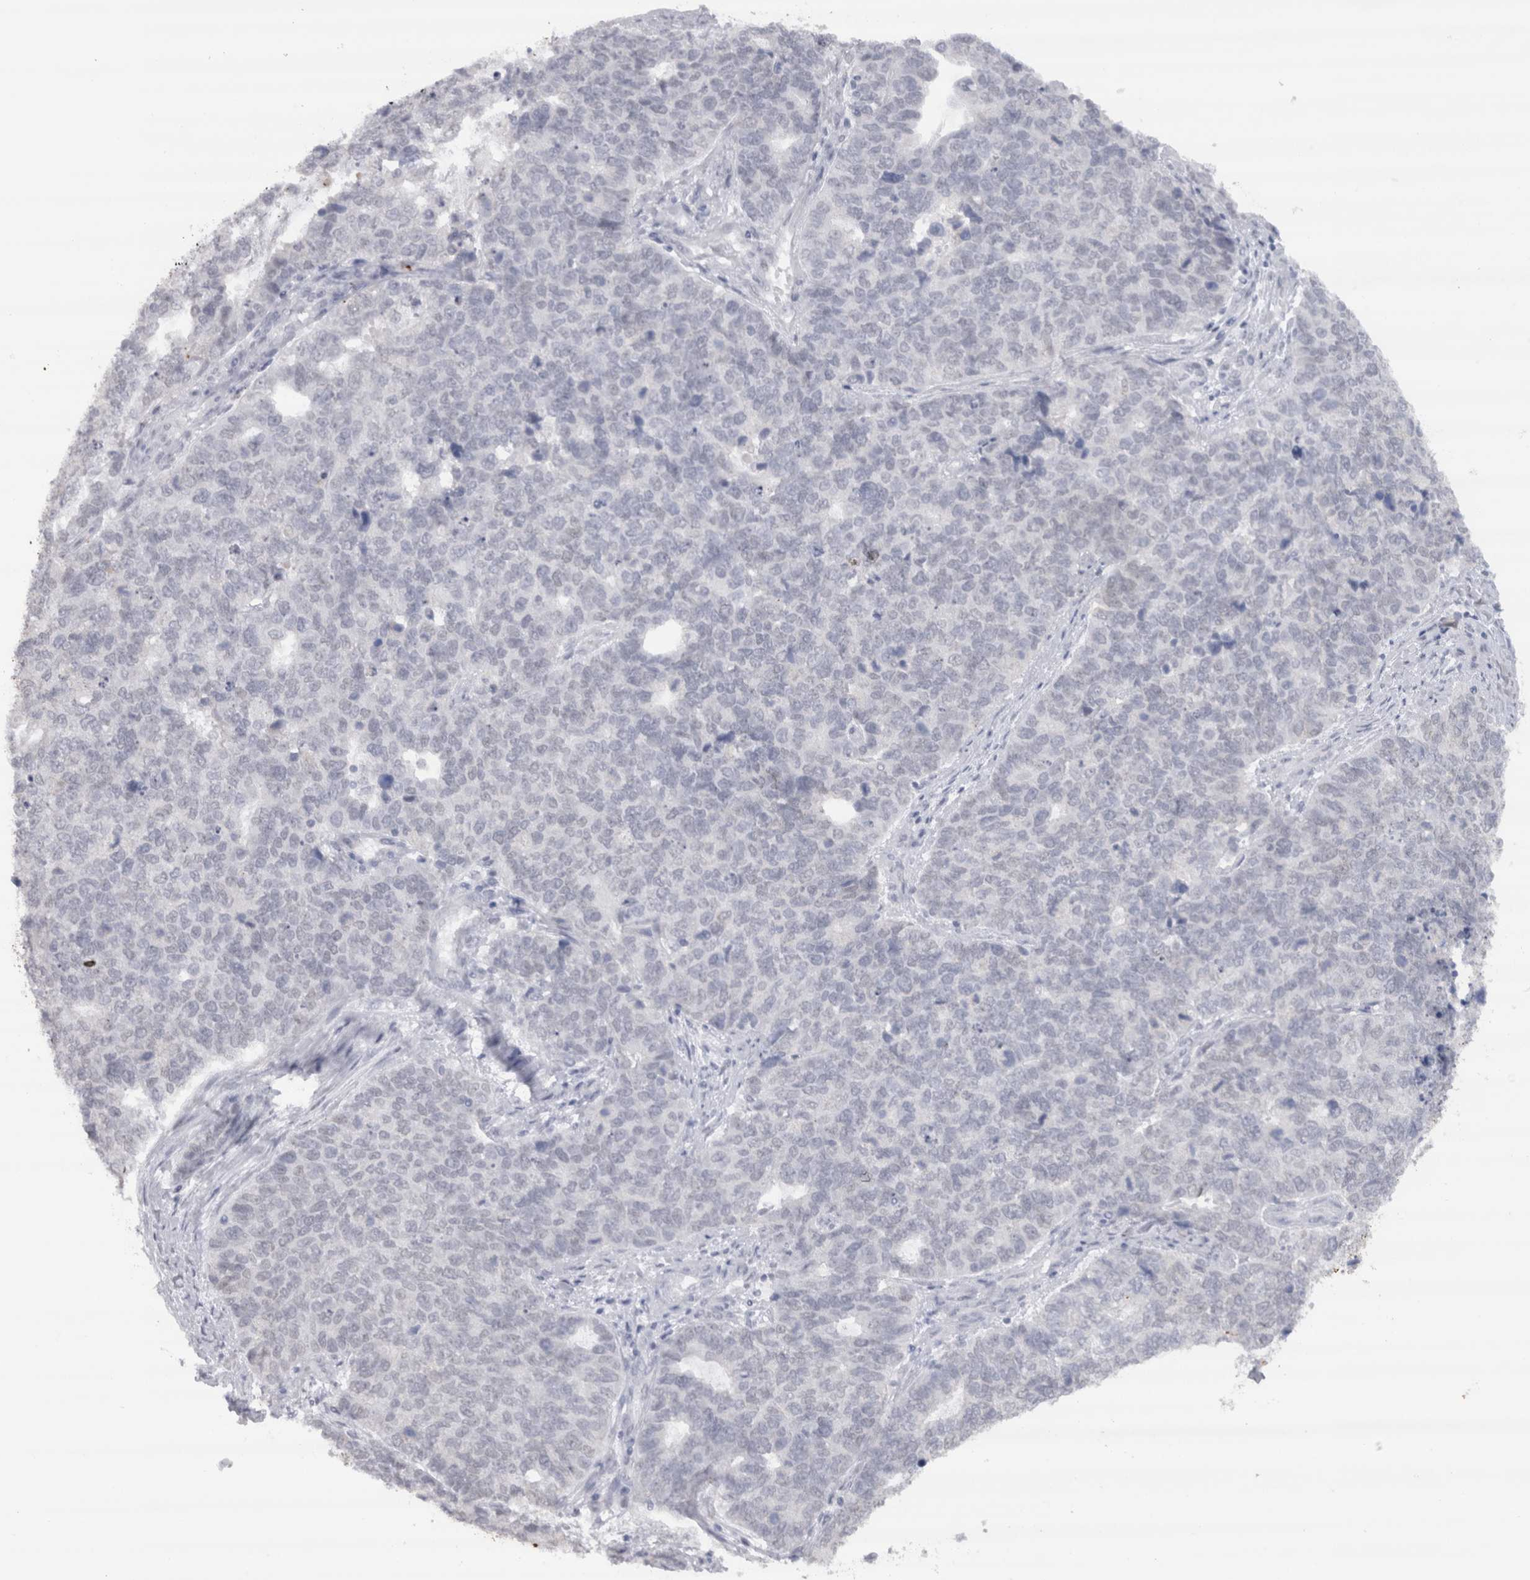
{"staining": {"intensity": "negative", "quantity": "none", "location": "none"}, "tissue": "cervical cancer", "cell_type": "Tumor cells", "image_type": "cancer", "snomed": [{"axis": "morphology", "description": "Squamous cell carcinoma, NOS"}, {"axis": "topography", "description": "Cervix"}], "caption": "High magnification brightfield microscopy of cervical cancer (squamous cell carcinoma) stained with DAB (3,3'-diaminobenzidine) (brown) and counterstained with hematoxylin (blue): tumor cells show no significant staining. (Stains: DAB (3,3'-diaminobenzidine) immunohistochemistry (IHC) with hematoxylin counter stain, Microscopy: brightfield microscopy at high magnification).", "gene": "CDH17", "patient": {"sex": "female", "age": 63}}